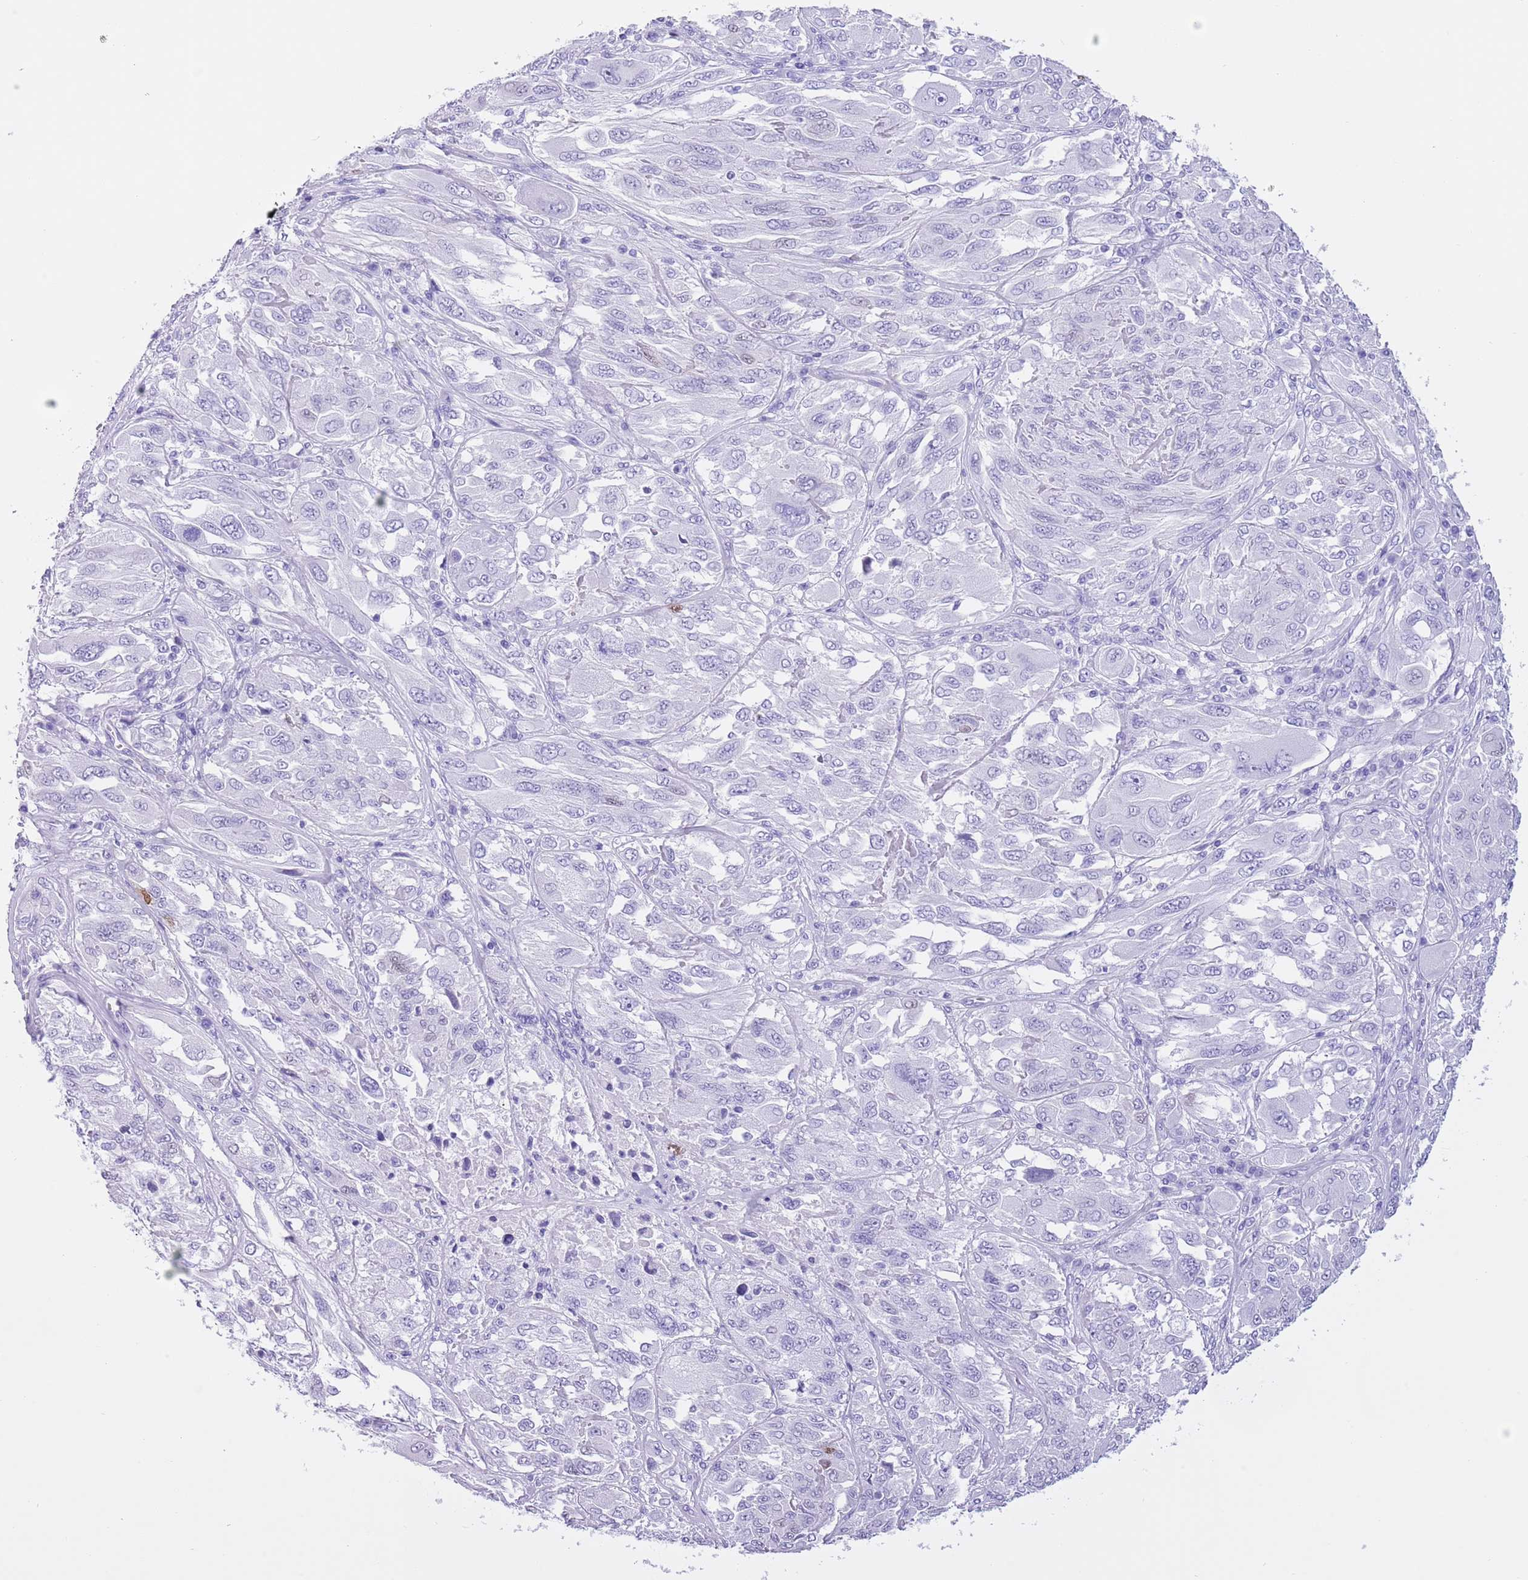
{"staining": {"intensity": "negative", "quantity": "none", "location": "none"}, "tissue": "melanoma", "cell_type": "Tumor cells", "image_type": "cancer", "snomed": [{"axis": "morphology", "description": "Malignant melanoma, NOS"}, {"axis": "topography", "description": "Skin"}], "caption": "The immunohistochemistry image has no significant expression in tumor cells of malignant melanoma tissue. (Stains: DAB immunohistochemistry (IHC) with hematoxylin counter stain, Microscopy: brightfield microscopy at high magnification).", "gene": "TMEM185B", "patient": {"sex": "female", "age": 91}}